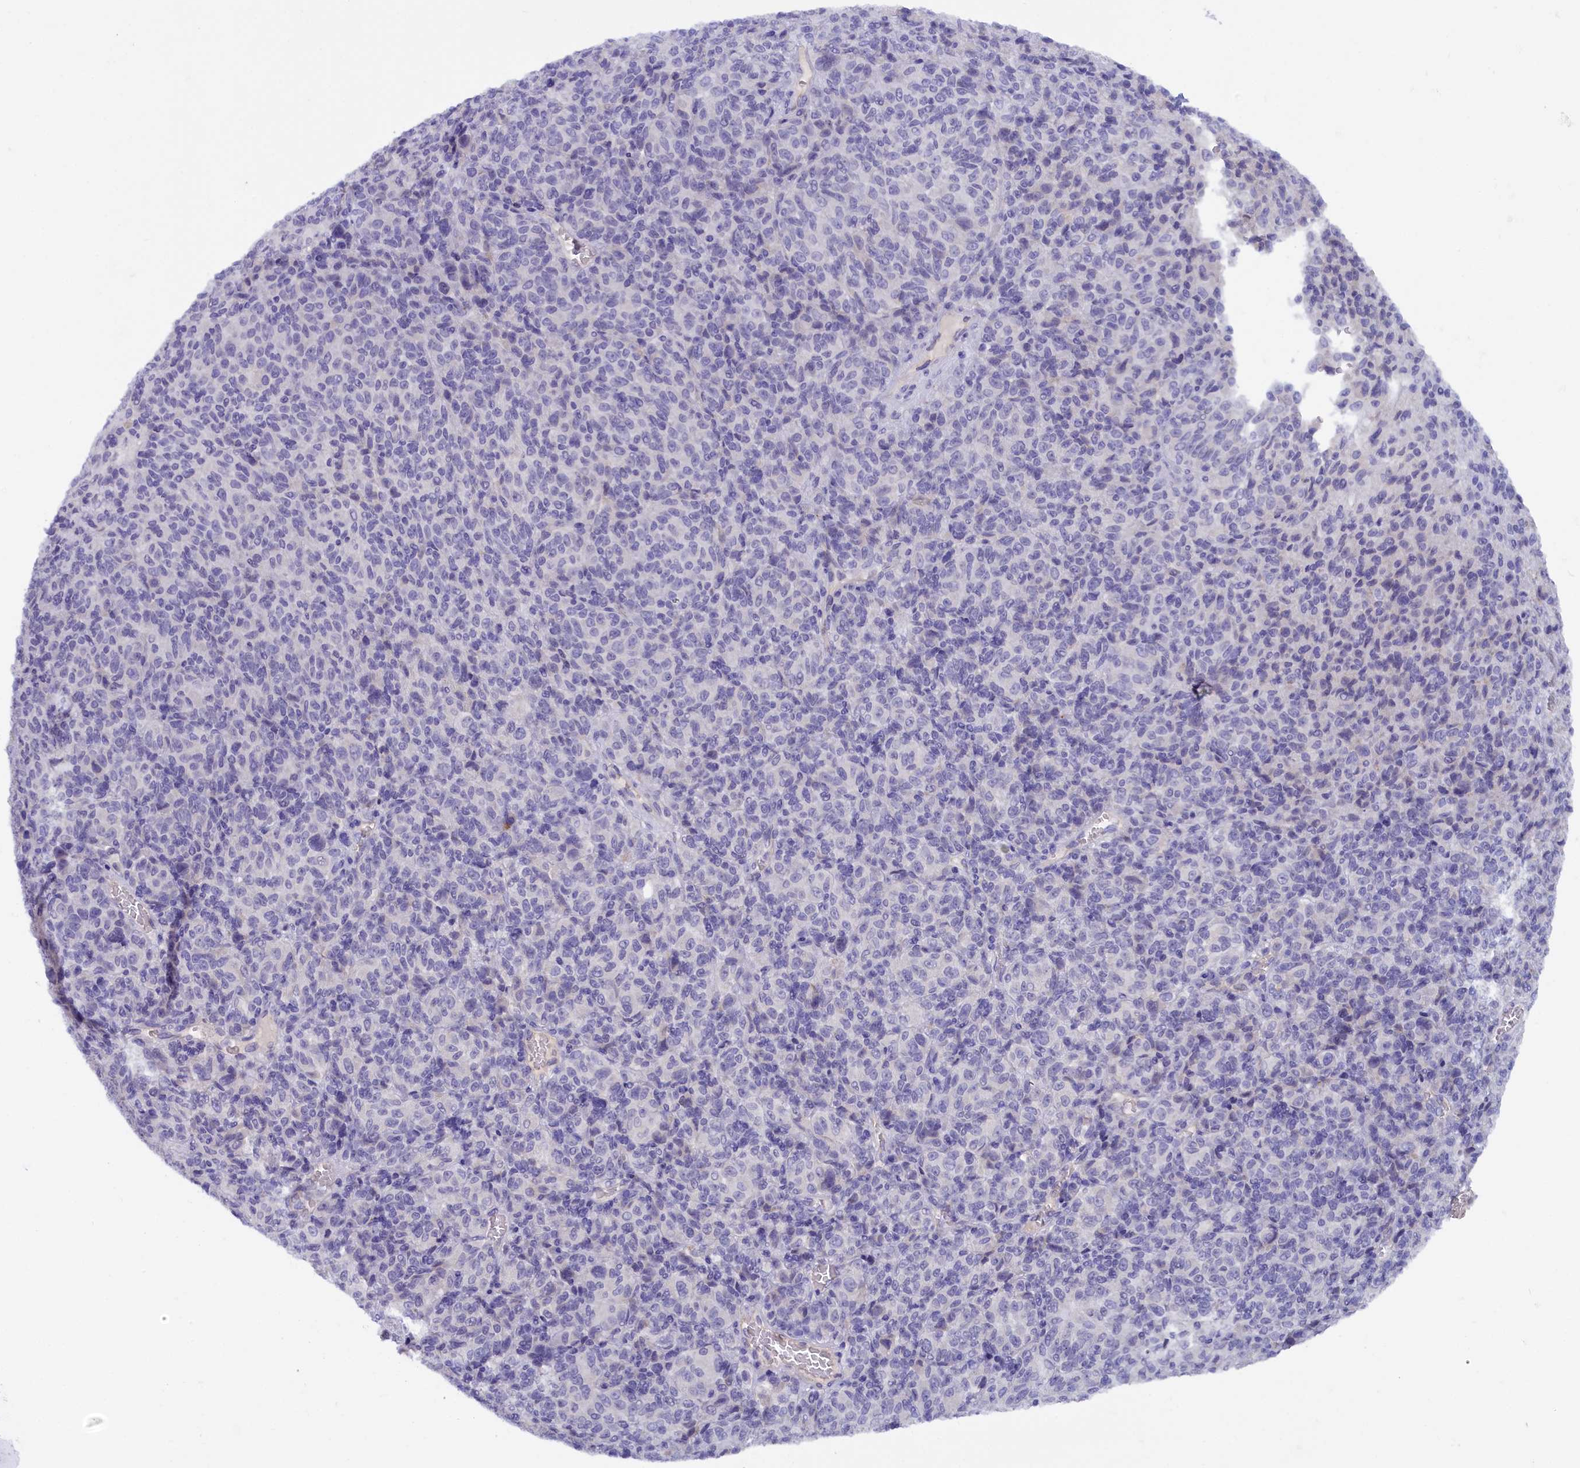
{"staining": {"intensity": "negative", "quantity": "none", "location": "none"}, "tissue": "melanoma", "cell_type": "Tumor cells", "image_type": "cancer", "snomed": [{"axis": "morphology", "description": "Malignant melanoma, Metastatic site"}, {"axis": "topography", "description": "Brain"}], "caption": "Immunohistochemistry (IHC) image of human malignant melanoma (metastatic site) stained for a protein (brown), which reveals no positivity in tumor cells.", "gene": "ZSWIM4", "patient": {"sex": "female", "age": 56}}